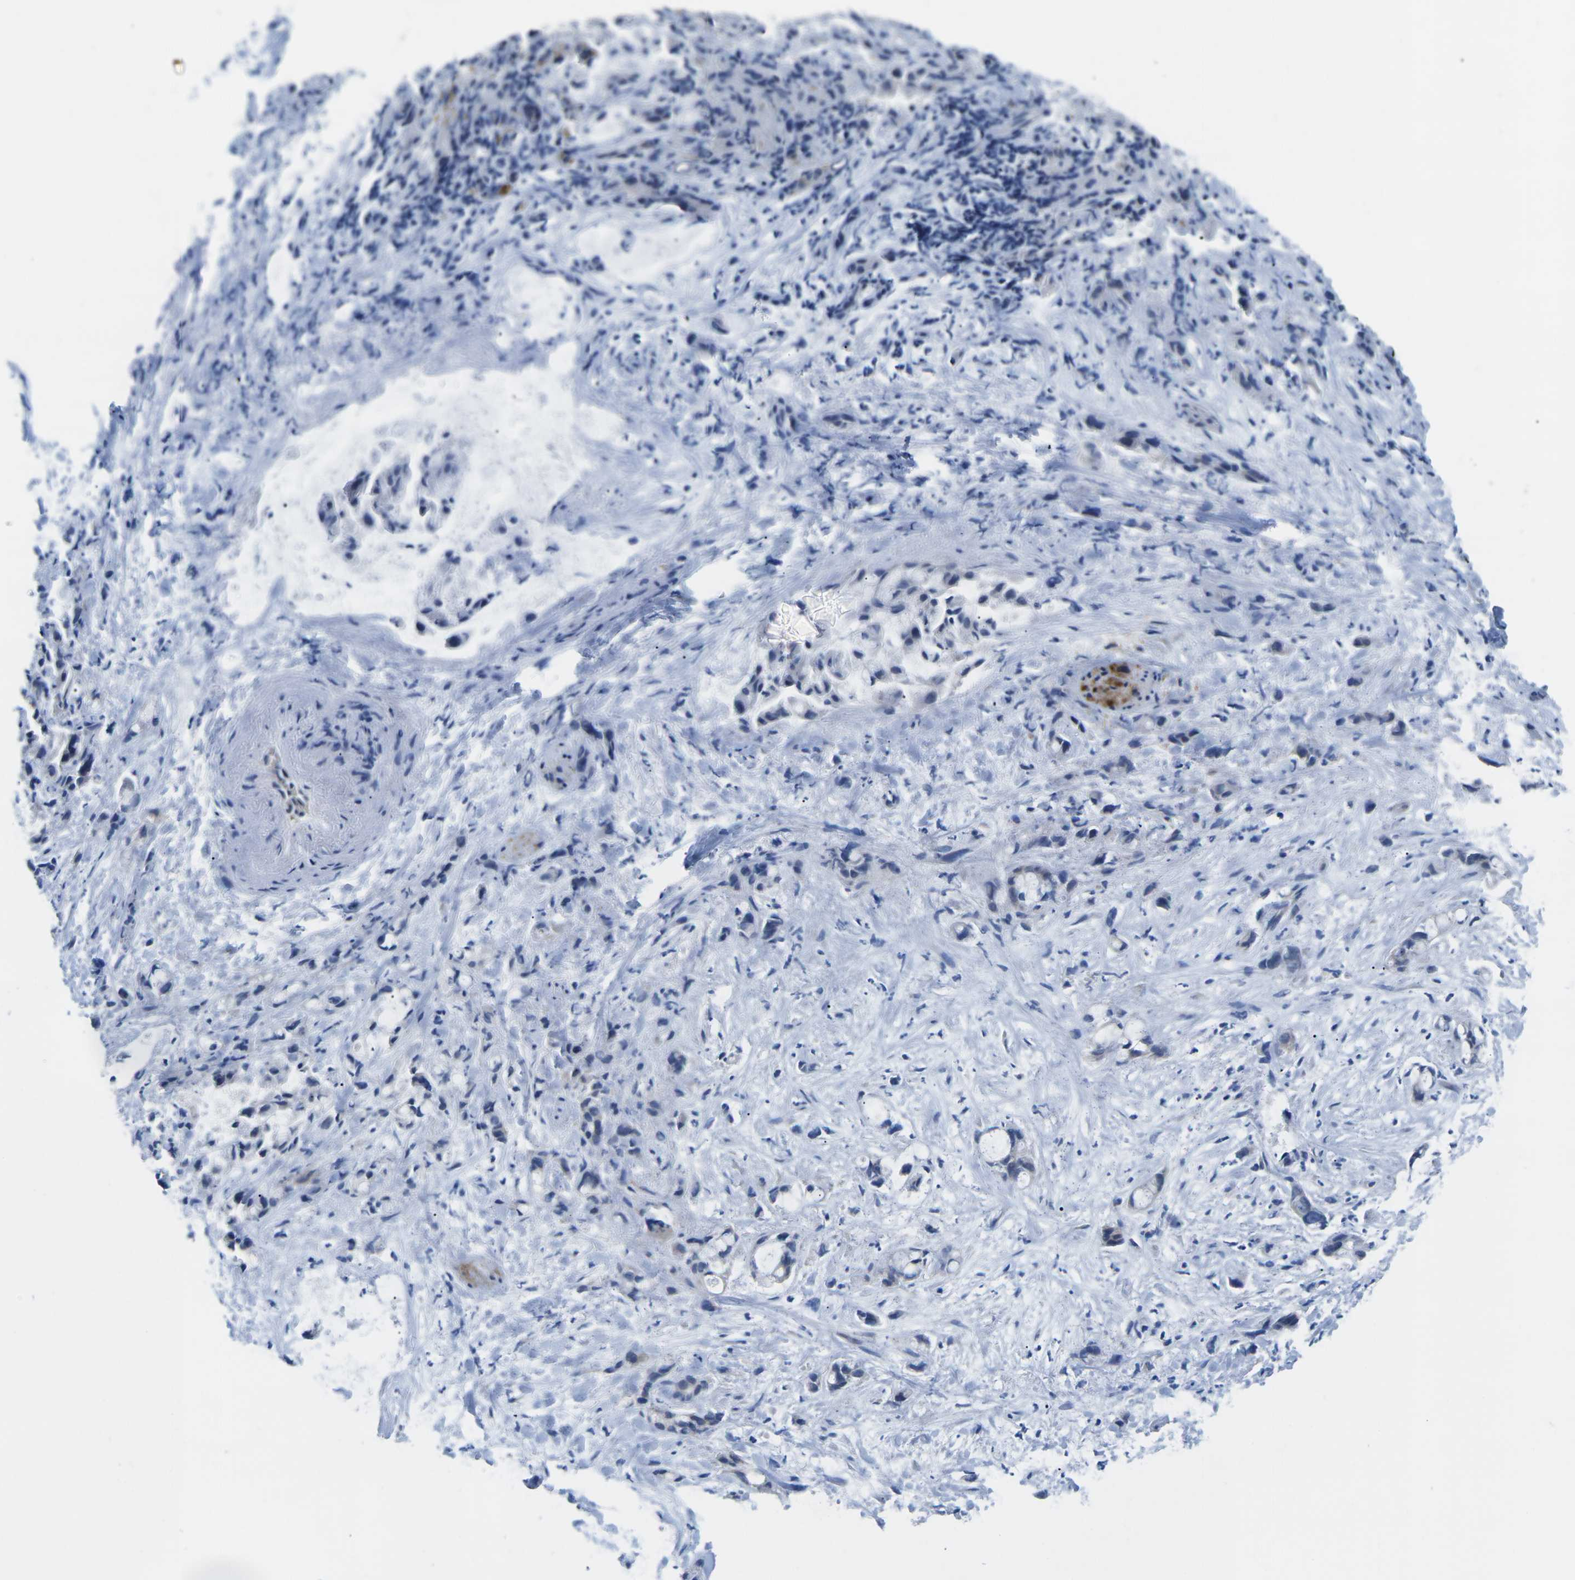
{"staining": {"intensity": "weak", "quantity": "<25%", "location": "cytoplasmic/membranous"}, "tissue": "liver cancer", "cell_type": "Tumor cells", "image_type": "cancer", "snomed": [{"axis": "morphology", "description": "Cholangiocarcinoma"}, {"axis": "topography", "description": "Liver"}], "caption": "Immunohistochemistry micrograph of neoplastic tissue: human liver cancer stained with DAB (3,3'-diaminobenzidine) exhibits no significant protein positivity in tumor cells.", "gene": "TMEFF2", "patient": {"sex": "female", "age": 72}}